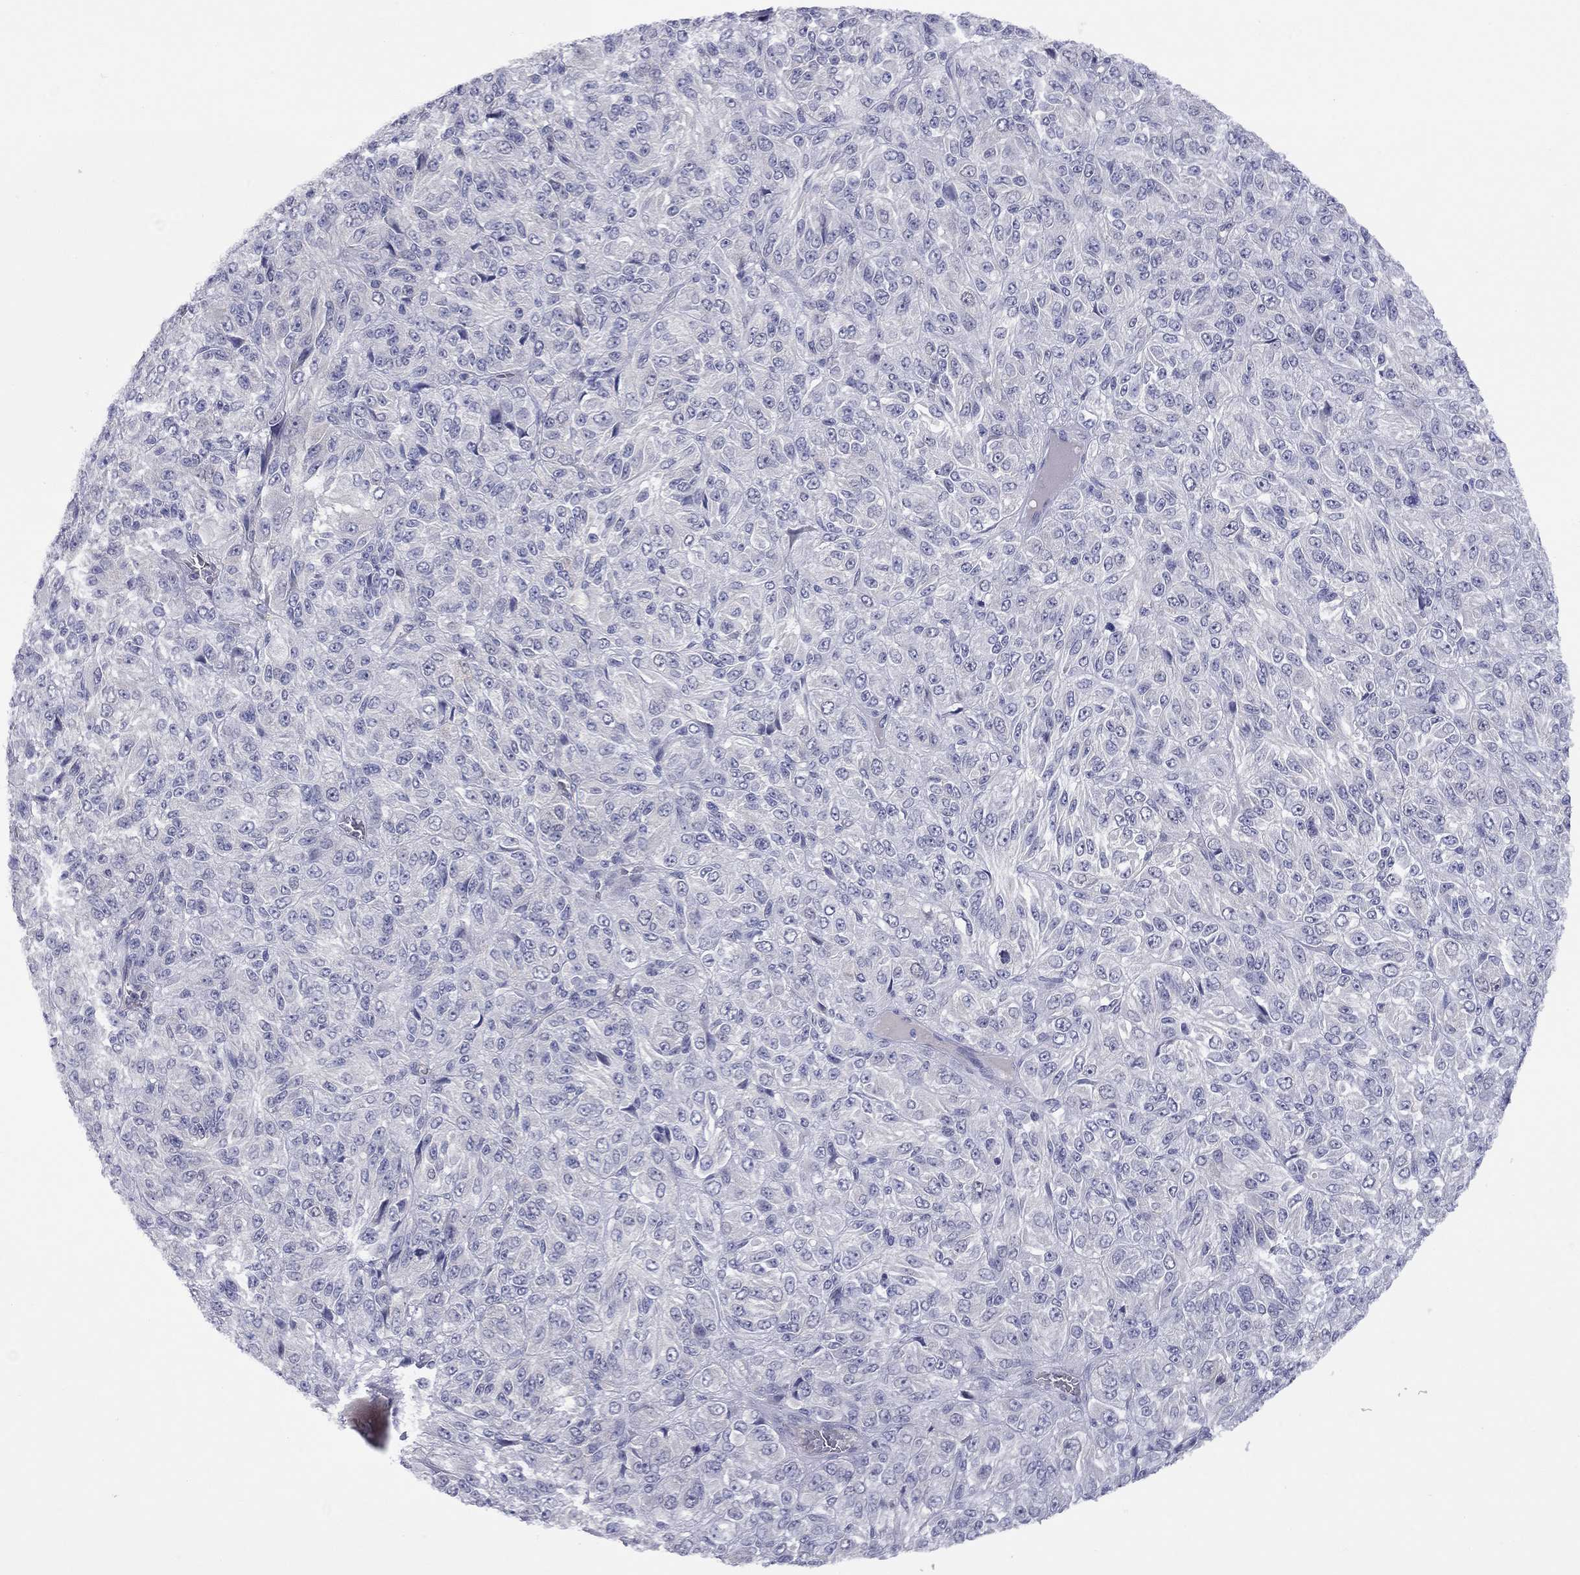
{"staining": {"intensity": "negative", "quantity": "none", "location": "none"}, "tissue": "melanoma", "cell_type": "Tumor cells", "image_type": "cancer", "snomed": [{"axis": "morphology", "description": "Malignant melanoma, Metastatic site"}, {"axis": "topography", "description": "Brain"}], "caption": "The photomicrograph reveals no significant expression in tumor cells of melanoma. Nuclei are stained in blue.", "gene": "CTNNBIP1", "patient": {"sex": "female", "age": 56}}